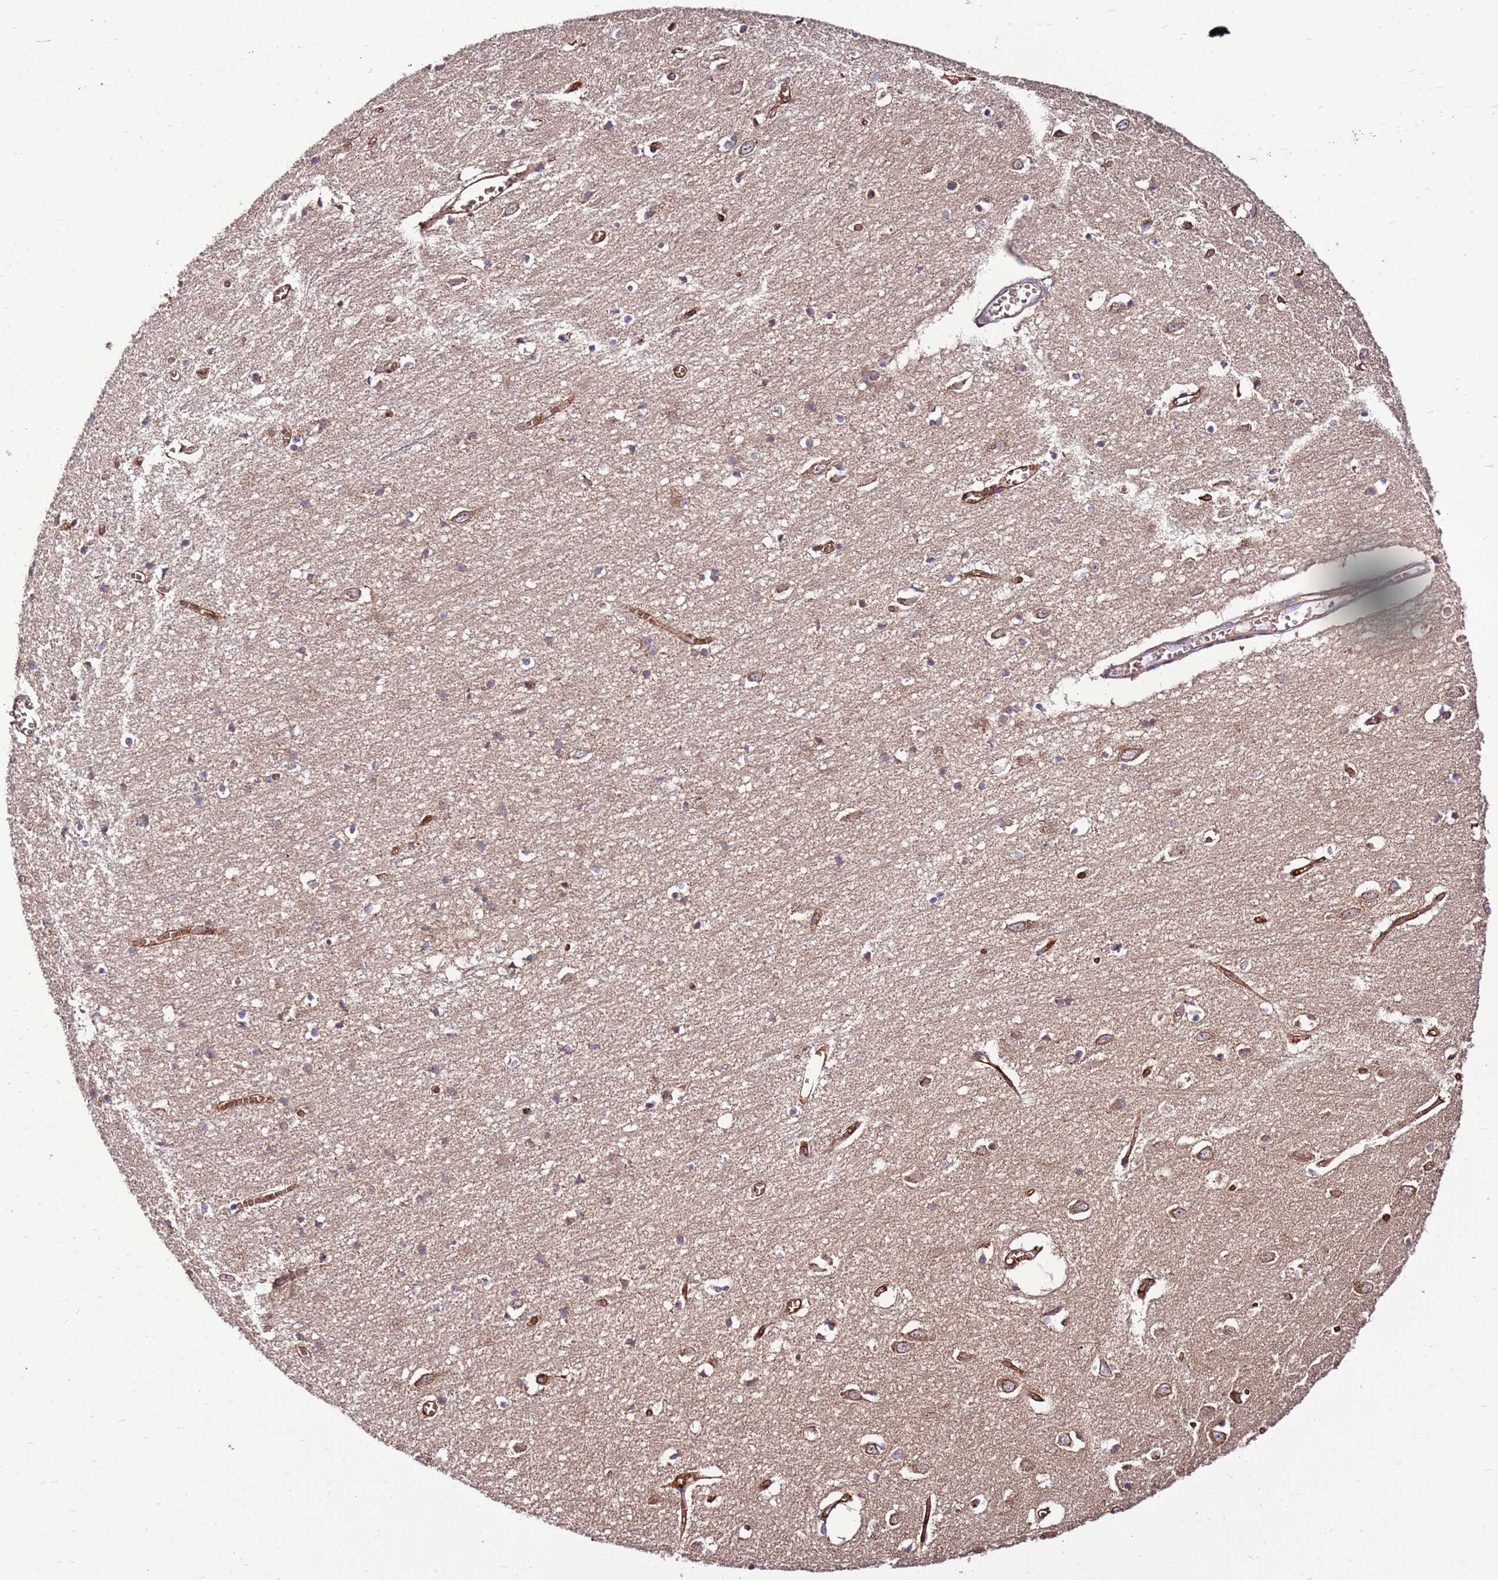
{"staining": {"intensity": "moderate", "quantity": ">75%", "location": "cytoplasmic/membranous"}, "tissue": "cerebral cortex", "cell_type": "Endothelial cells", "image_type": "normal", "snomed": [{"axis": "morphology", "description": "Normal tissue, NOS"}, {"axis": "topography", "description": "Cerebral cortex"}], "caption": "Immunohistochemistry (IHC) (DAB (3,3'-diaminobenzidine)) staining of unremarkable cerebral cortex demonstrates moderate cytoplasmic/membranous protein staining in approximately >75% of endothelial cells.", "gene": "SLC44A5", "patient": {"sex": "female", "age": 64}}